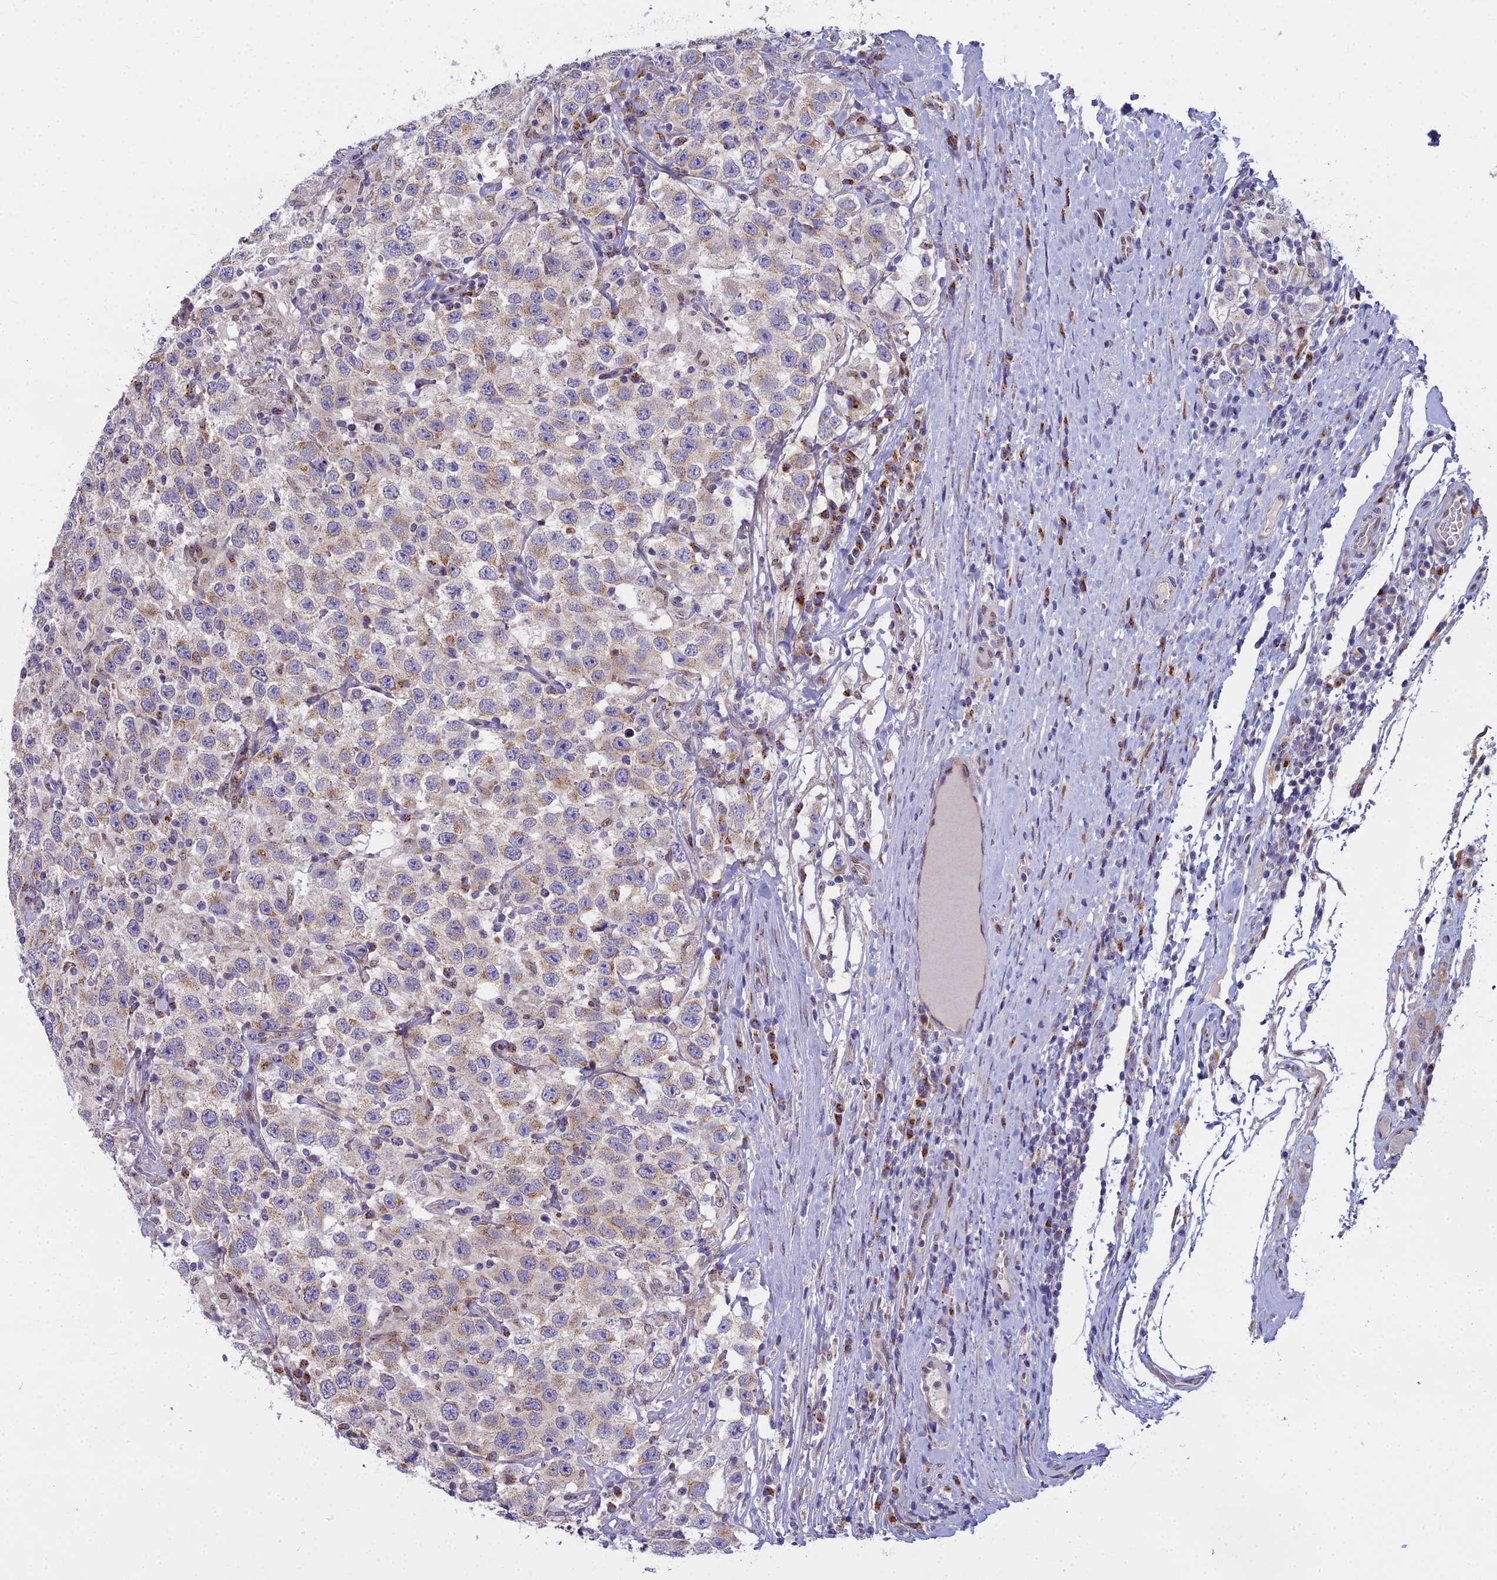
{"staining": {"intensity": "weak", "quantity": "<25%", "location": "cytoplasmic/membranous"}, "tissue": "testis cancer", "cell_type": "Tumor cells", "image_type": "cancer", "snomed": [{"axis": "morphology", "description": "Seminoma, NOS"}, {"axis": "topography", "description": "Testis"}], "caption": "Protein analysis of testis cancer exhibits no significant staining in tumor cells. Nuclei are stained in blue.", "gene": "WDPCP", "patient": {"sex": "male", "age": 41}}